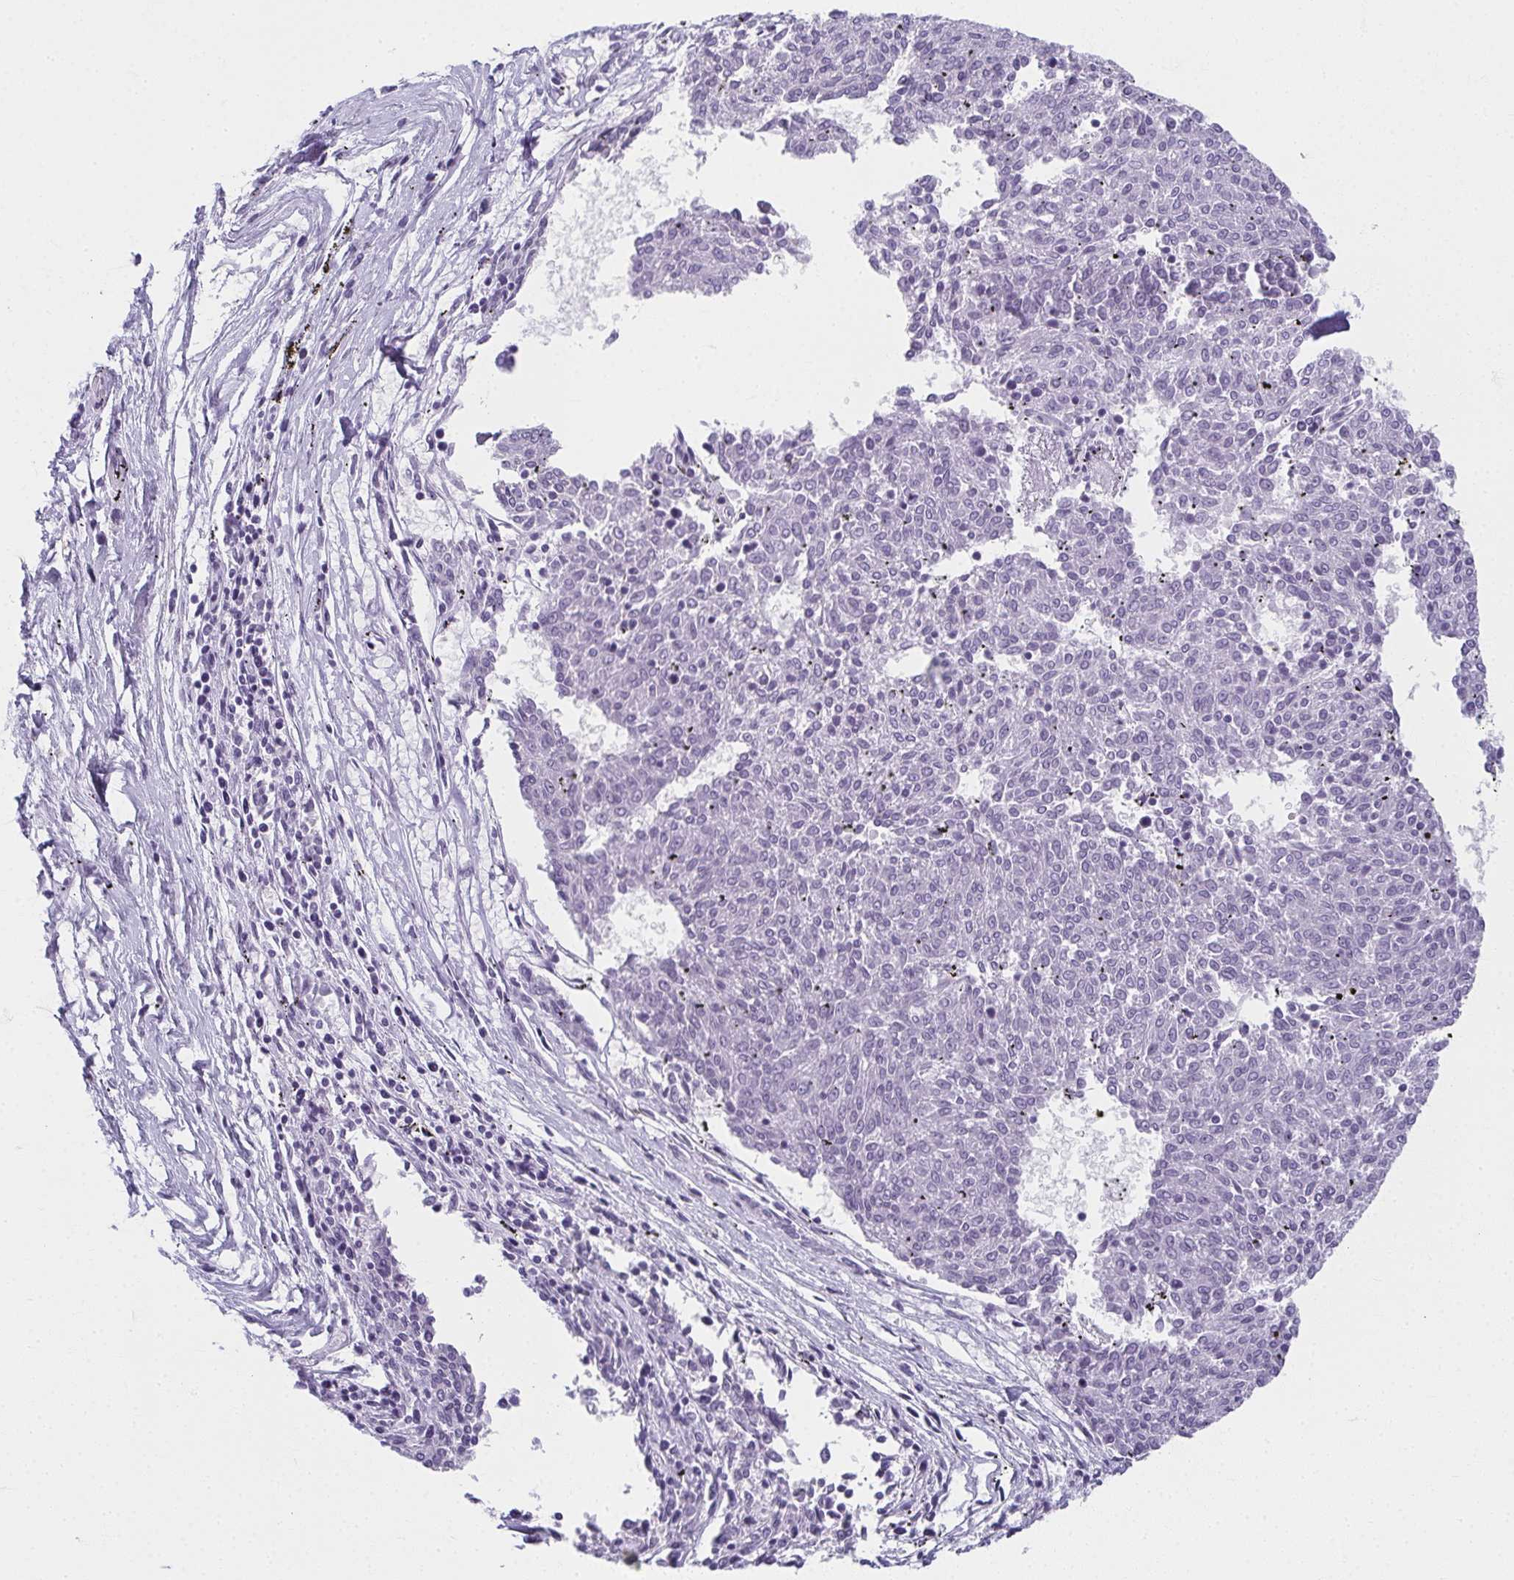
{"staining": {"intensity": "negative", "quantity": "none", "location": "none"}, "tissue": "melanoma", "cell_type": "Tumor cells", "image_type": "cancer", "snomed": [{"axis": "morphology", "description": "Malignant melanoma, NOS"}, {"axis": "topography", "description": "Skin"}], "caption": "An immunohistochemistry (IHC) micrograph of melanoma is shown. There is no staining in tumor cells of melanoma. (Brightfield microscopy of DAB (3,3'-diaminobenzidine) immunohistochemistry (IHC) at high magnification).", "gene": "MOBP", "patient": {"sex": "female", "age": 72}}